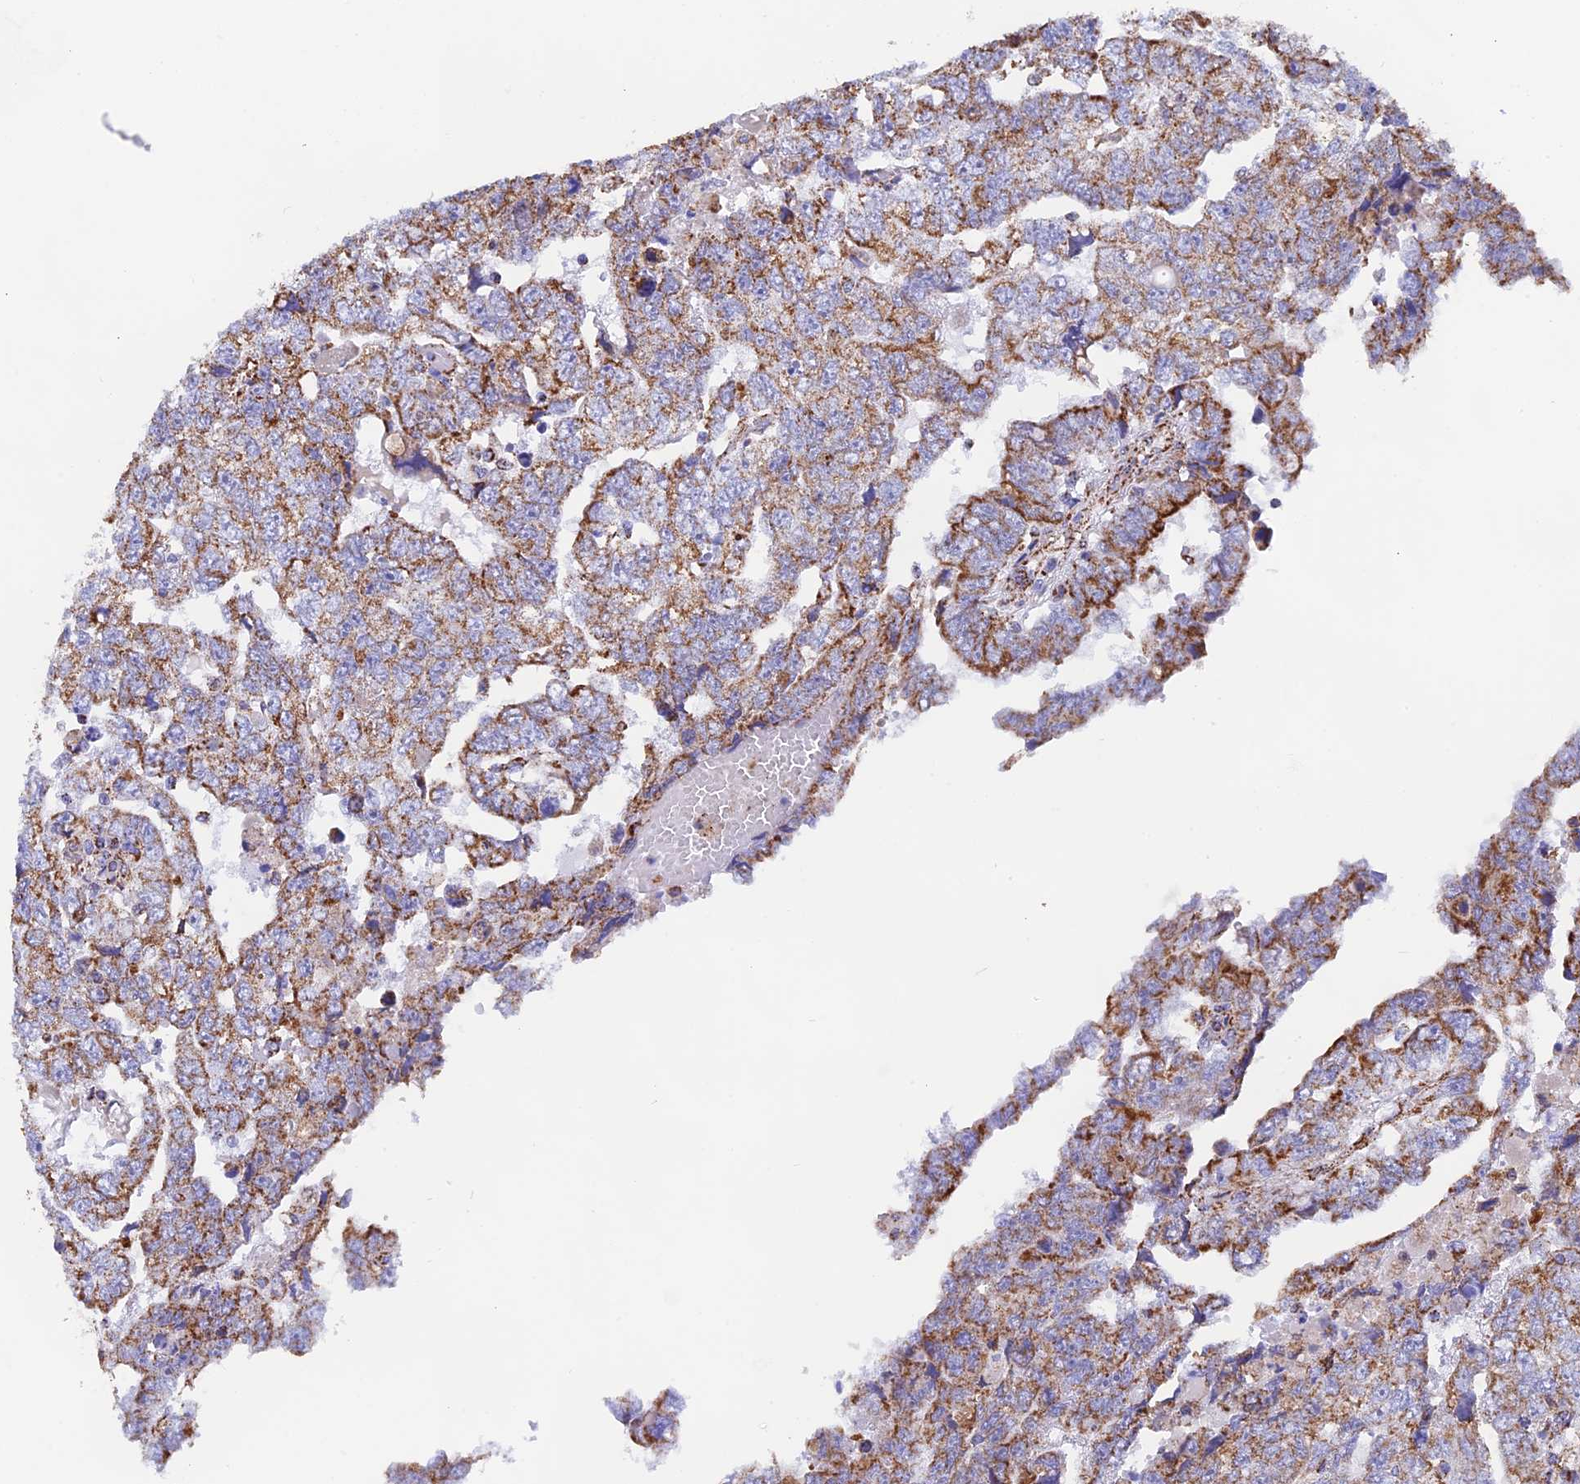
{"staining": {"intensity": "moderate", "quantity": ">75%", "location": "cytoplasmic/membranous"}, "tissue": "testis cancer", "cell_type": "Tumor cells", "image_type": "cancer", "snomed": [{"axis": "morphology", "description": "Carcinoma, Embryonal, NOS"}, {"axis": "topography", "description": "Testis"}], "caption": "Moderate cytoplasmic/membranous protein staining is seen in about >75% of tumor cells in testis embryonal carcinoma. (IHC, brightfield microscopy, high magnification).", "gene": "NDUFA5", "patient": {"sex": "male", "age": 36}}